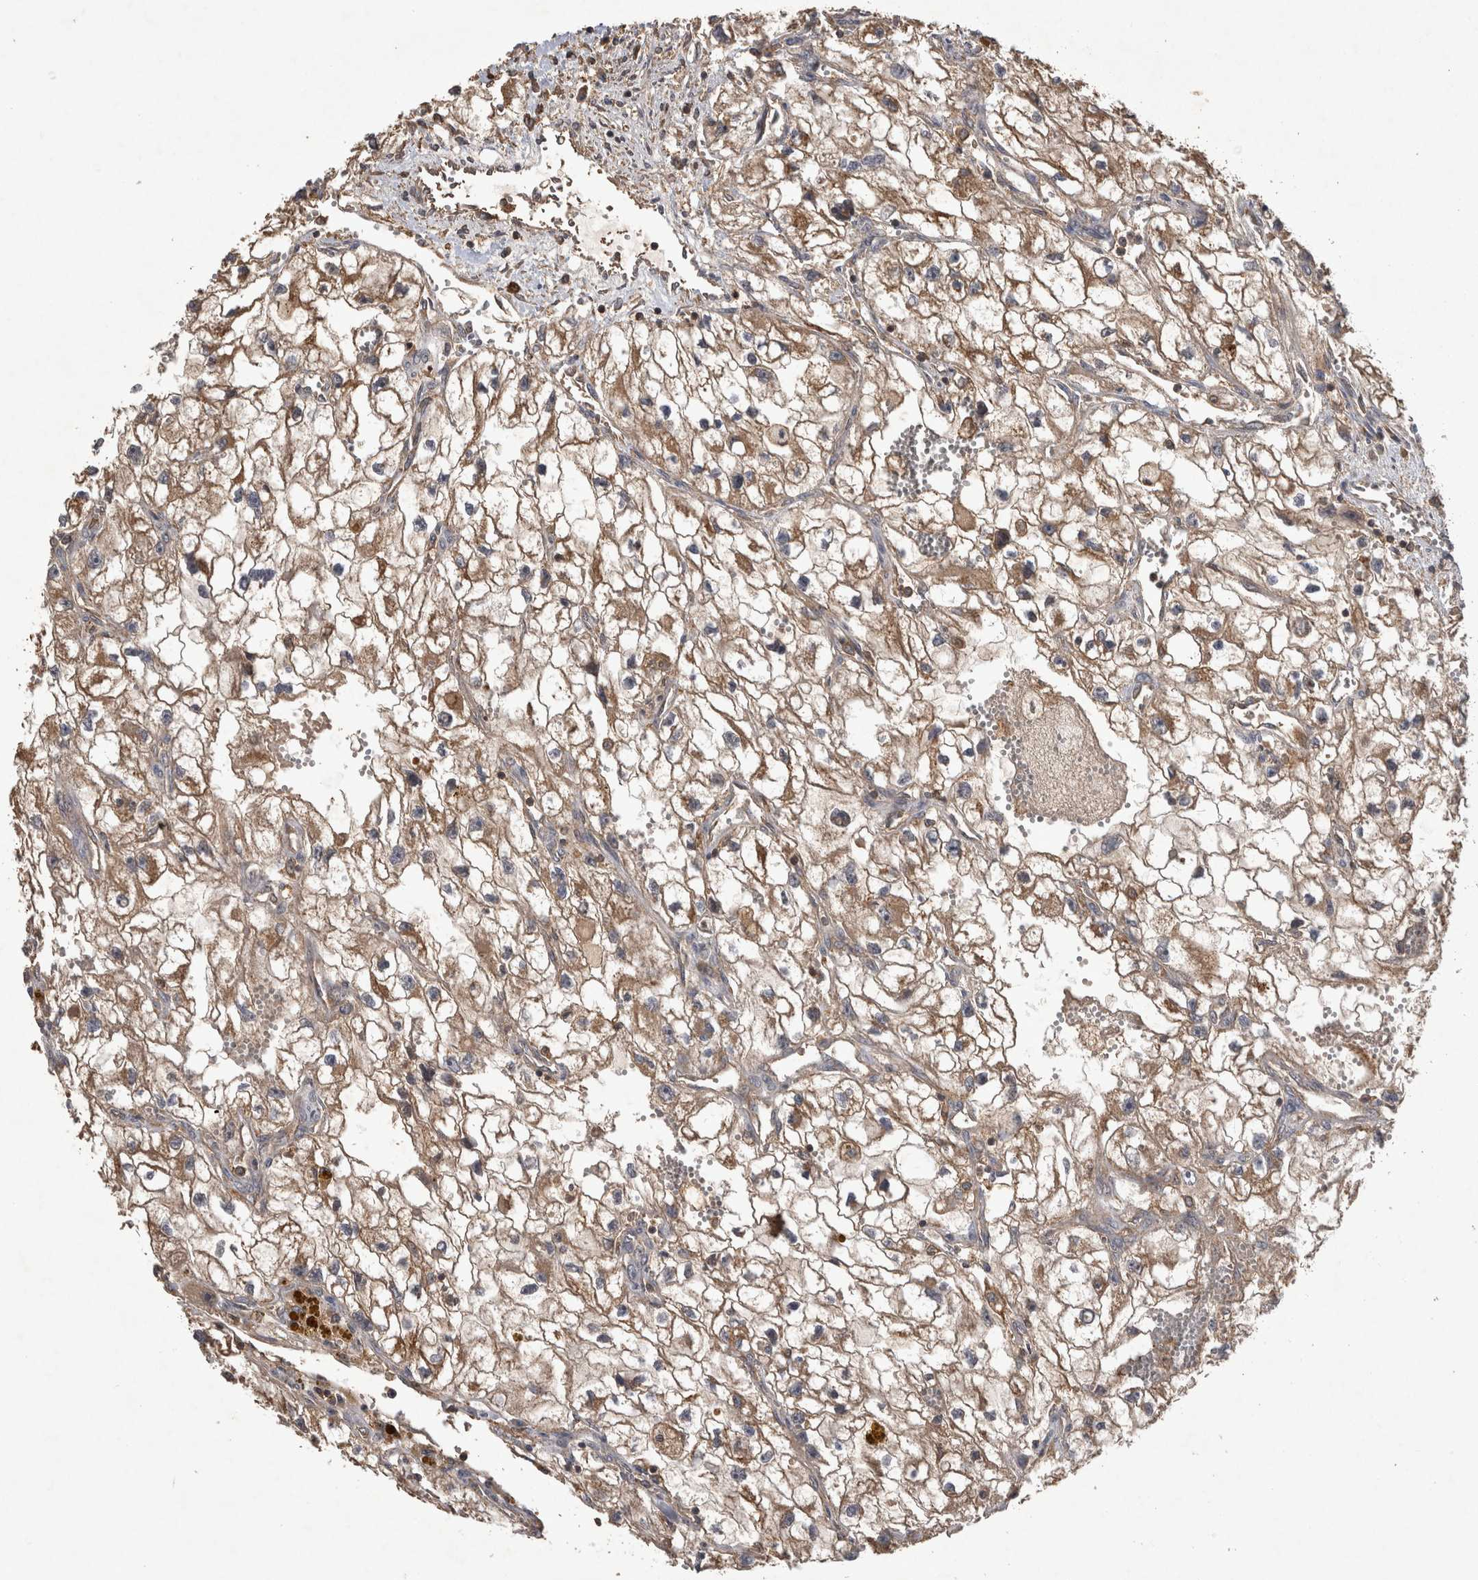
{"staining": {"intensity": "moderate", "quantity": ">75%", "location": "cytoplasmic/membranous"}, "tissue": "renal cancer", "cell_type": "Tumor cells", "image_type": "cancer", "snomed": [{"axis": "morphology", "description": "Adenocarcinoma, NOS"}, {"axis": "topography", "description": "Kidney"}], "caption": "Adenocarcinoma (renal) stained for a protein demonstrates moderate cytoplasmic/membranous positivity in tumor cells.", "gene": "TRMT61B", "patient": {"sex": "female", "age": 70}}